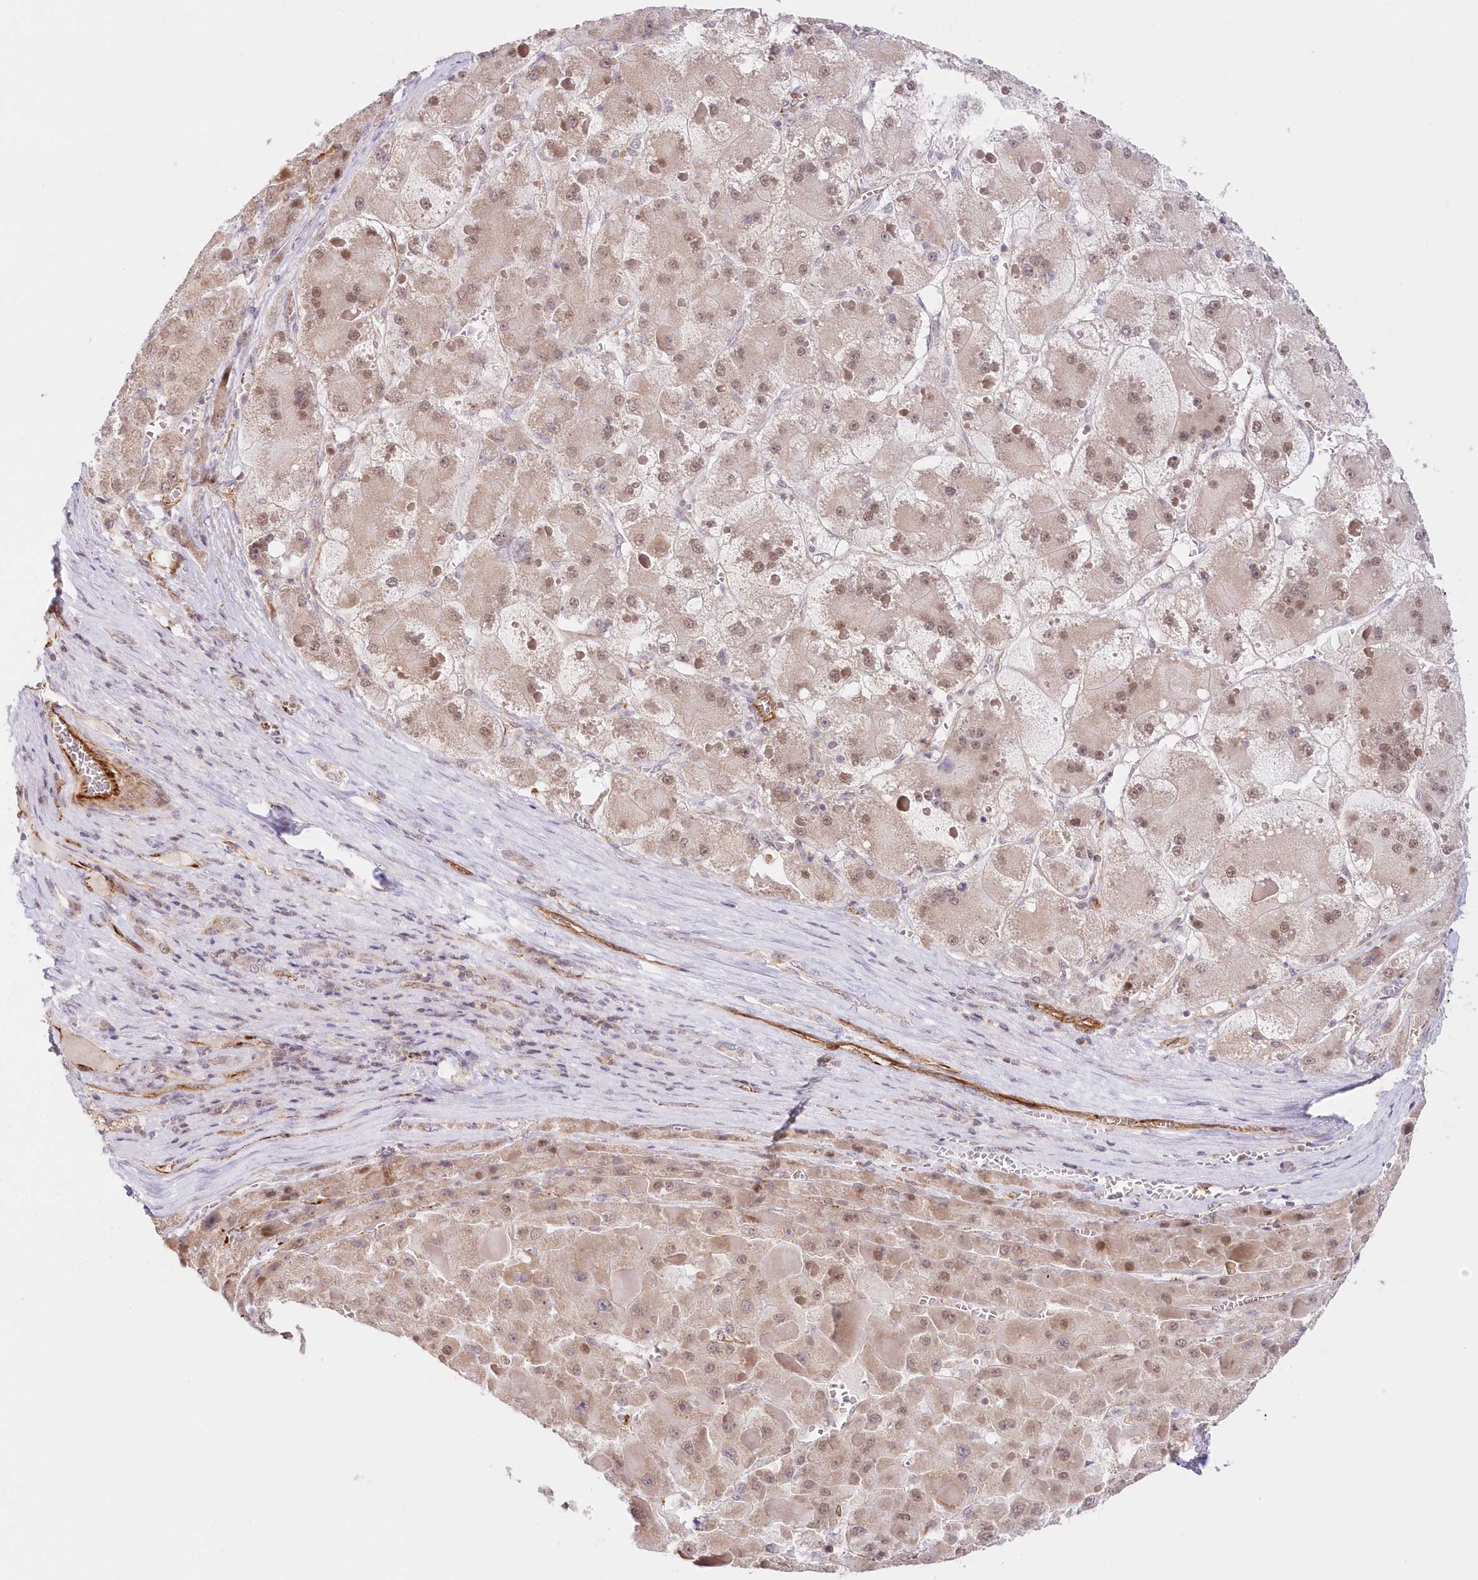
{"staining": {"intensity": "weak", "quantity": "25%-75%", "location": "cytoplasmic/membranous,nuclear"}, "tissue": "liver cancer", "cell_type": "Tumor cells", "image_type": "cancer", "snomed": [{"axis": "morphology", "description": "Carcinoma, Hepatocellular, NOS"}, {"axis": "topography", "description": "Liver"}], "caption": "A low amount of weak cytoplasmic/membranous and nuclear staining is seen in about 25%-75% of tumor cells in hepatocellular carcinoma (liver) tissue.", "gene": "AFAP1L2", "patient": {"sex": "female", "age": 73}}